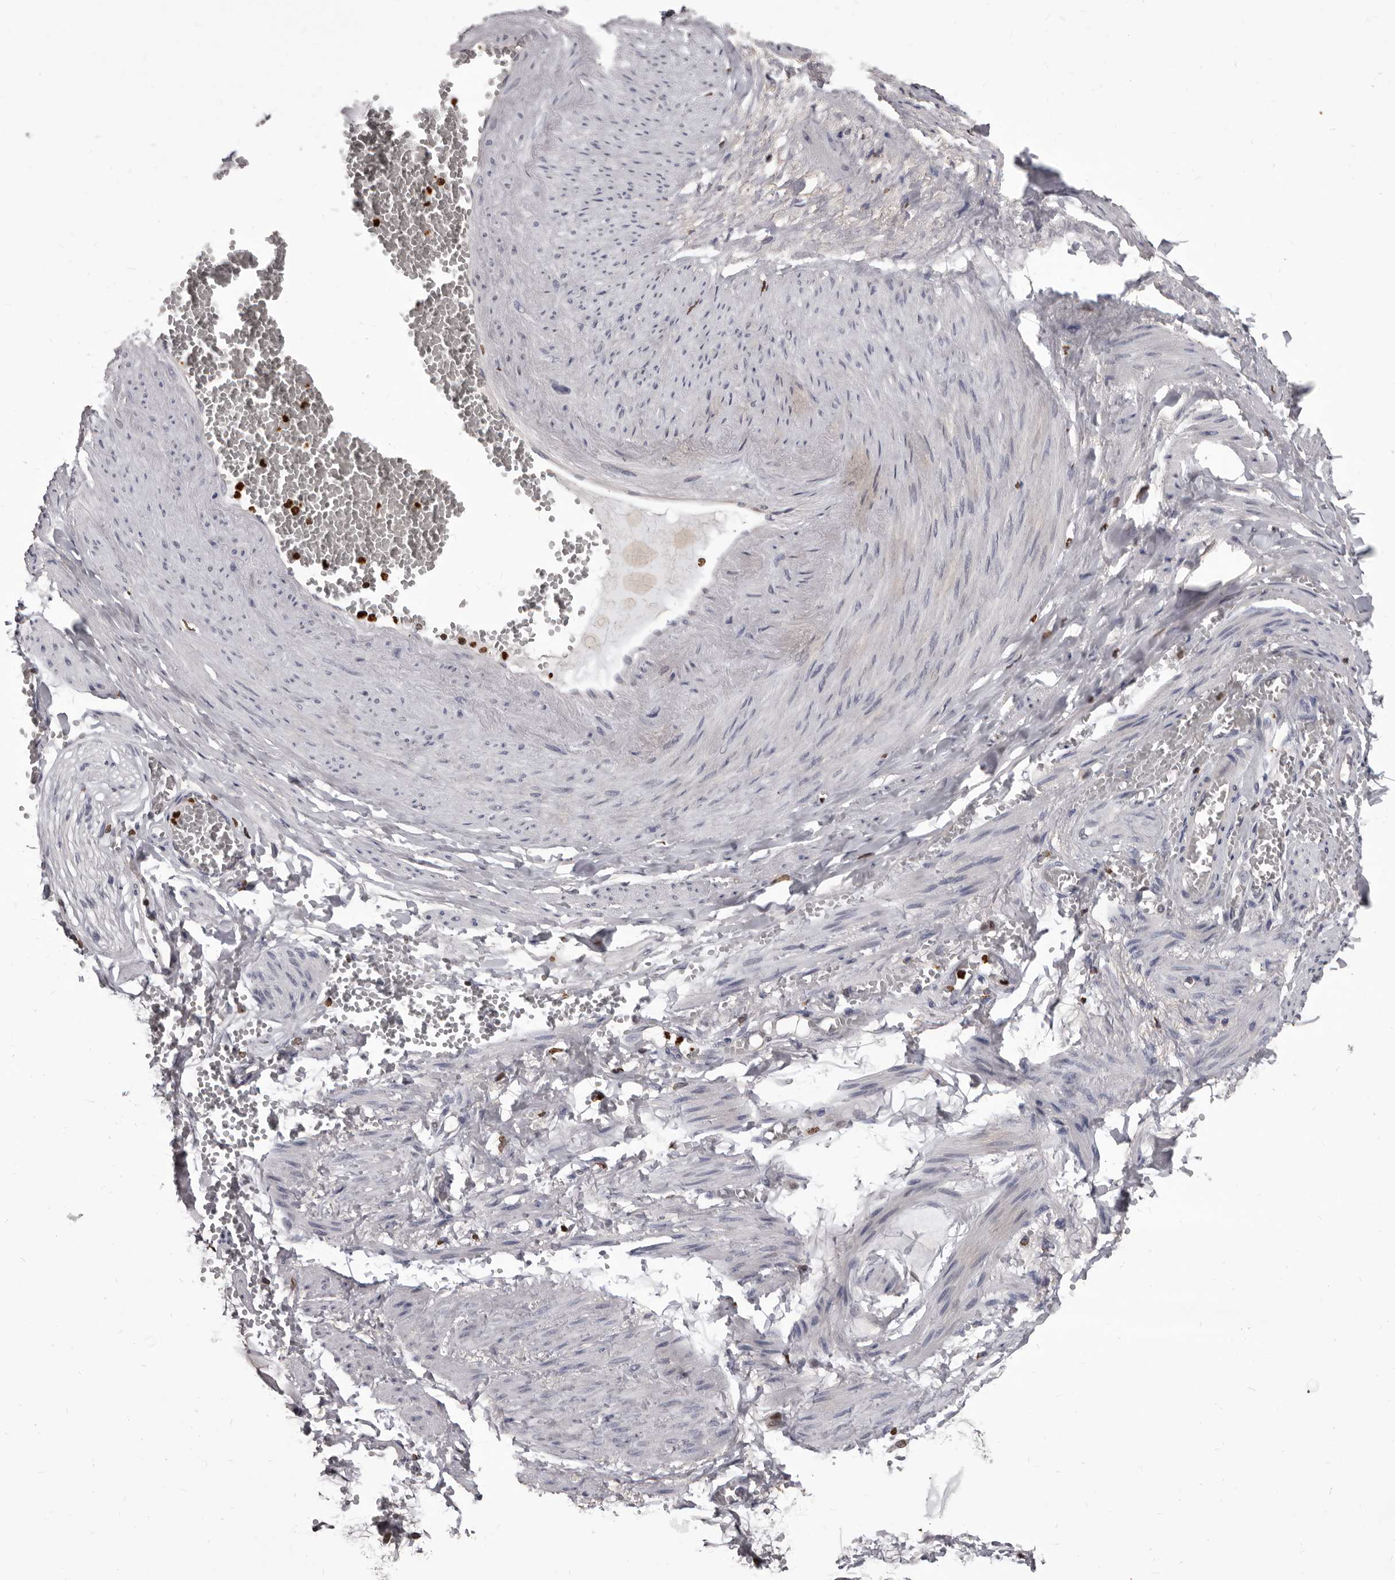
{"staining": {"intensity": "negative", "quantity": "none", "location": "none"}, "tissue": "soft tissue", "cell_type": "Chondrocytes", "image_type": "normal", "snomed": [{"axis": "morphology", "description": "Normal tissue, NOS"}, {"axis": "topography", "description": "Smooth muscle"}, {"axis": "topography", "description": "Peripheral nerve tissue"}], "caption": "This is a micrograph of immunohistochemistry (IHC) staining of unremarkable soft tissue, which shows no staining in chondrocytes.", "gene": "AHR", "patient": {"sex": "female", "age": 39}}